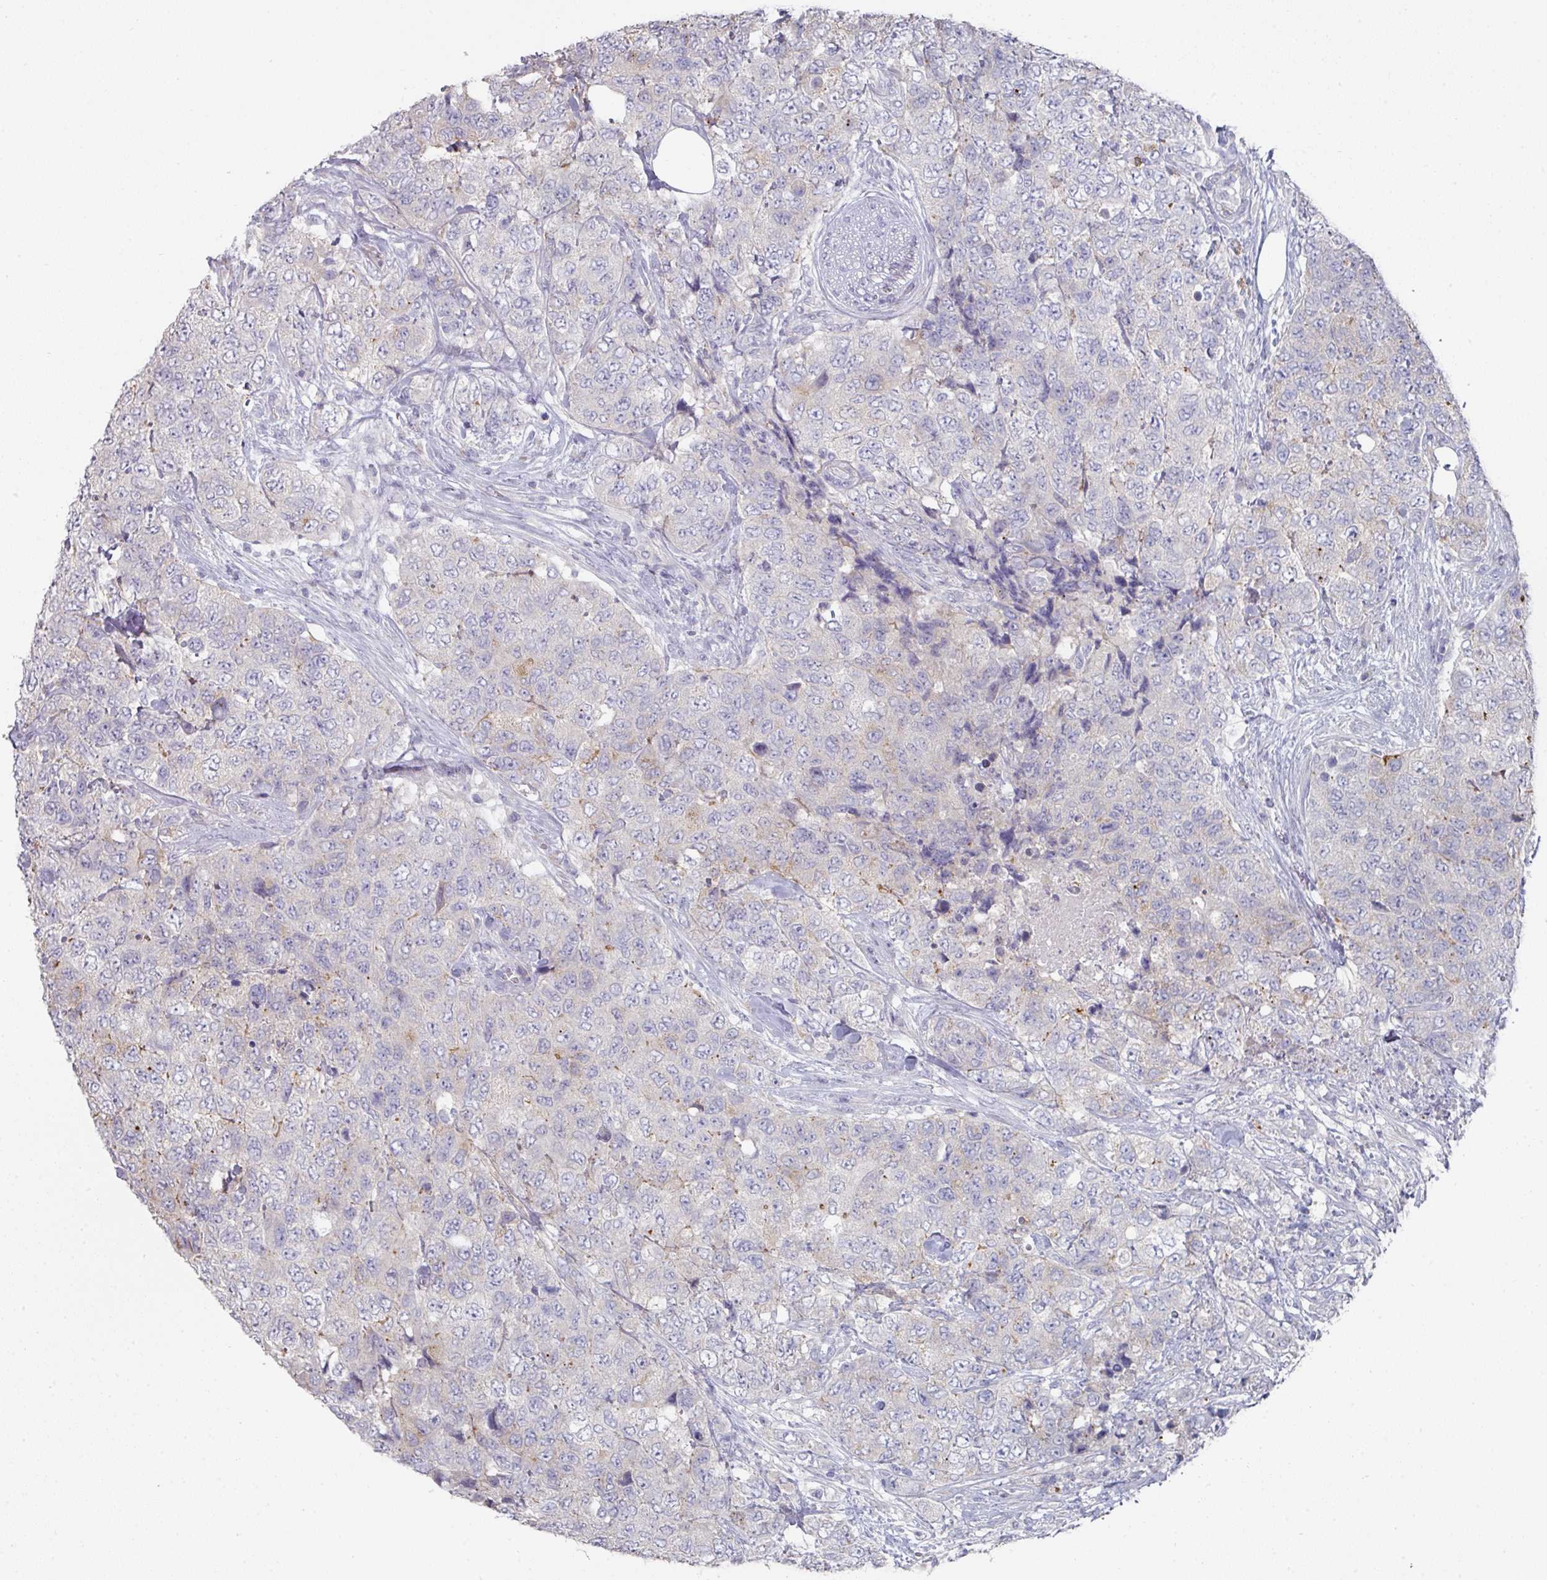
{"staining": {"intensity": "weak", "quantity": "<25%", "location": "cytoplasmic/membranous"}, "tissue": "urothelial cancer", "cell_type": "Tumor cells", "image_type": "cancer", "snomed": [{"axis": "morphology", "description": "Urothelial carcinoma, High grade"}, {"axis": "topography", "description": "Urinary bladder"}], "caption": "This is an IHC histopathology image of urothelial carcinoma (high-grade). There is no expression in tumor cells.", "gene": "NT5C1A", "patient": {"sex": "female", "age": 78}}